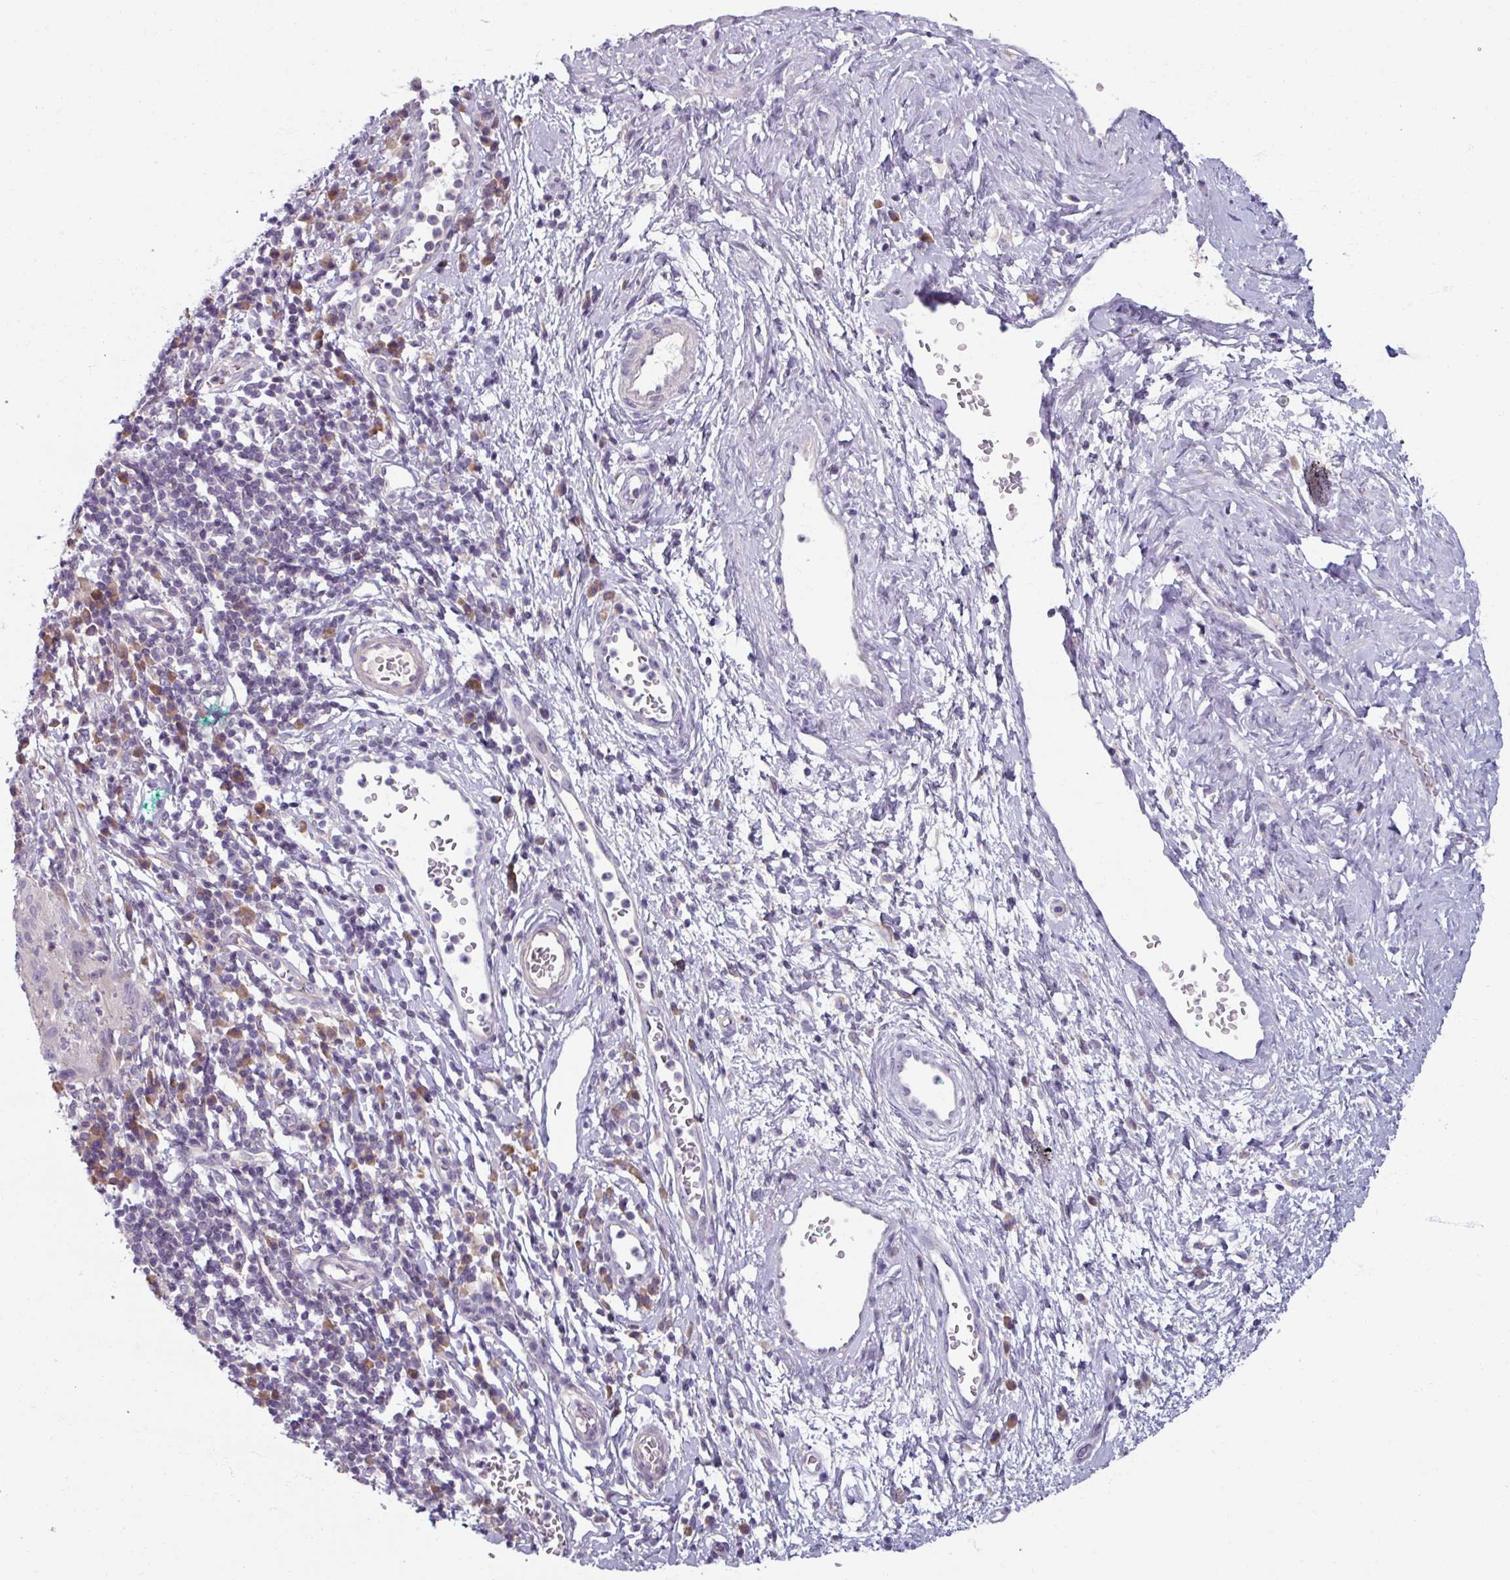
{"staining": {"intensity": "negative", "quantity": "none", "location": "none"}, "tissue": "cervical cancer", "cell_type": "Tumor cells", "image_type": "cancer", "snomed": [{"axis": "morphology", "description": "Squamous cell carcinoma, NOS"}, {"axis": "topography", "description": "Cervix"}], "caption": "Tumor cells show no significant positivity in squamous cell carcinoma (cervical).", "gene": "SMIM11", "patient": {"sex": "female", "age": 30}}